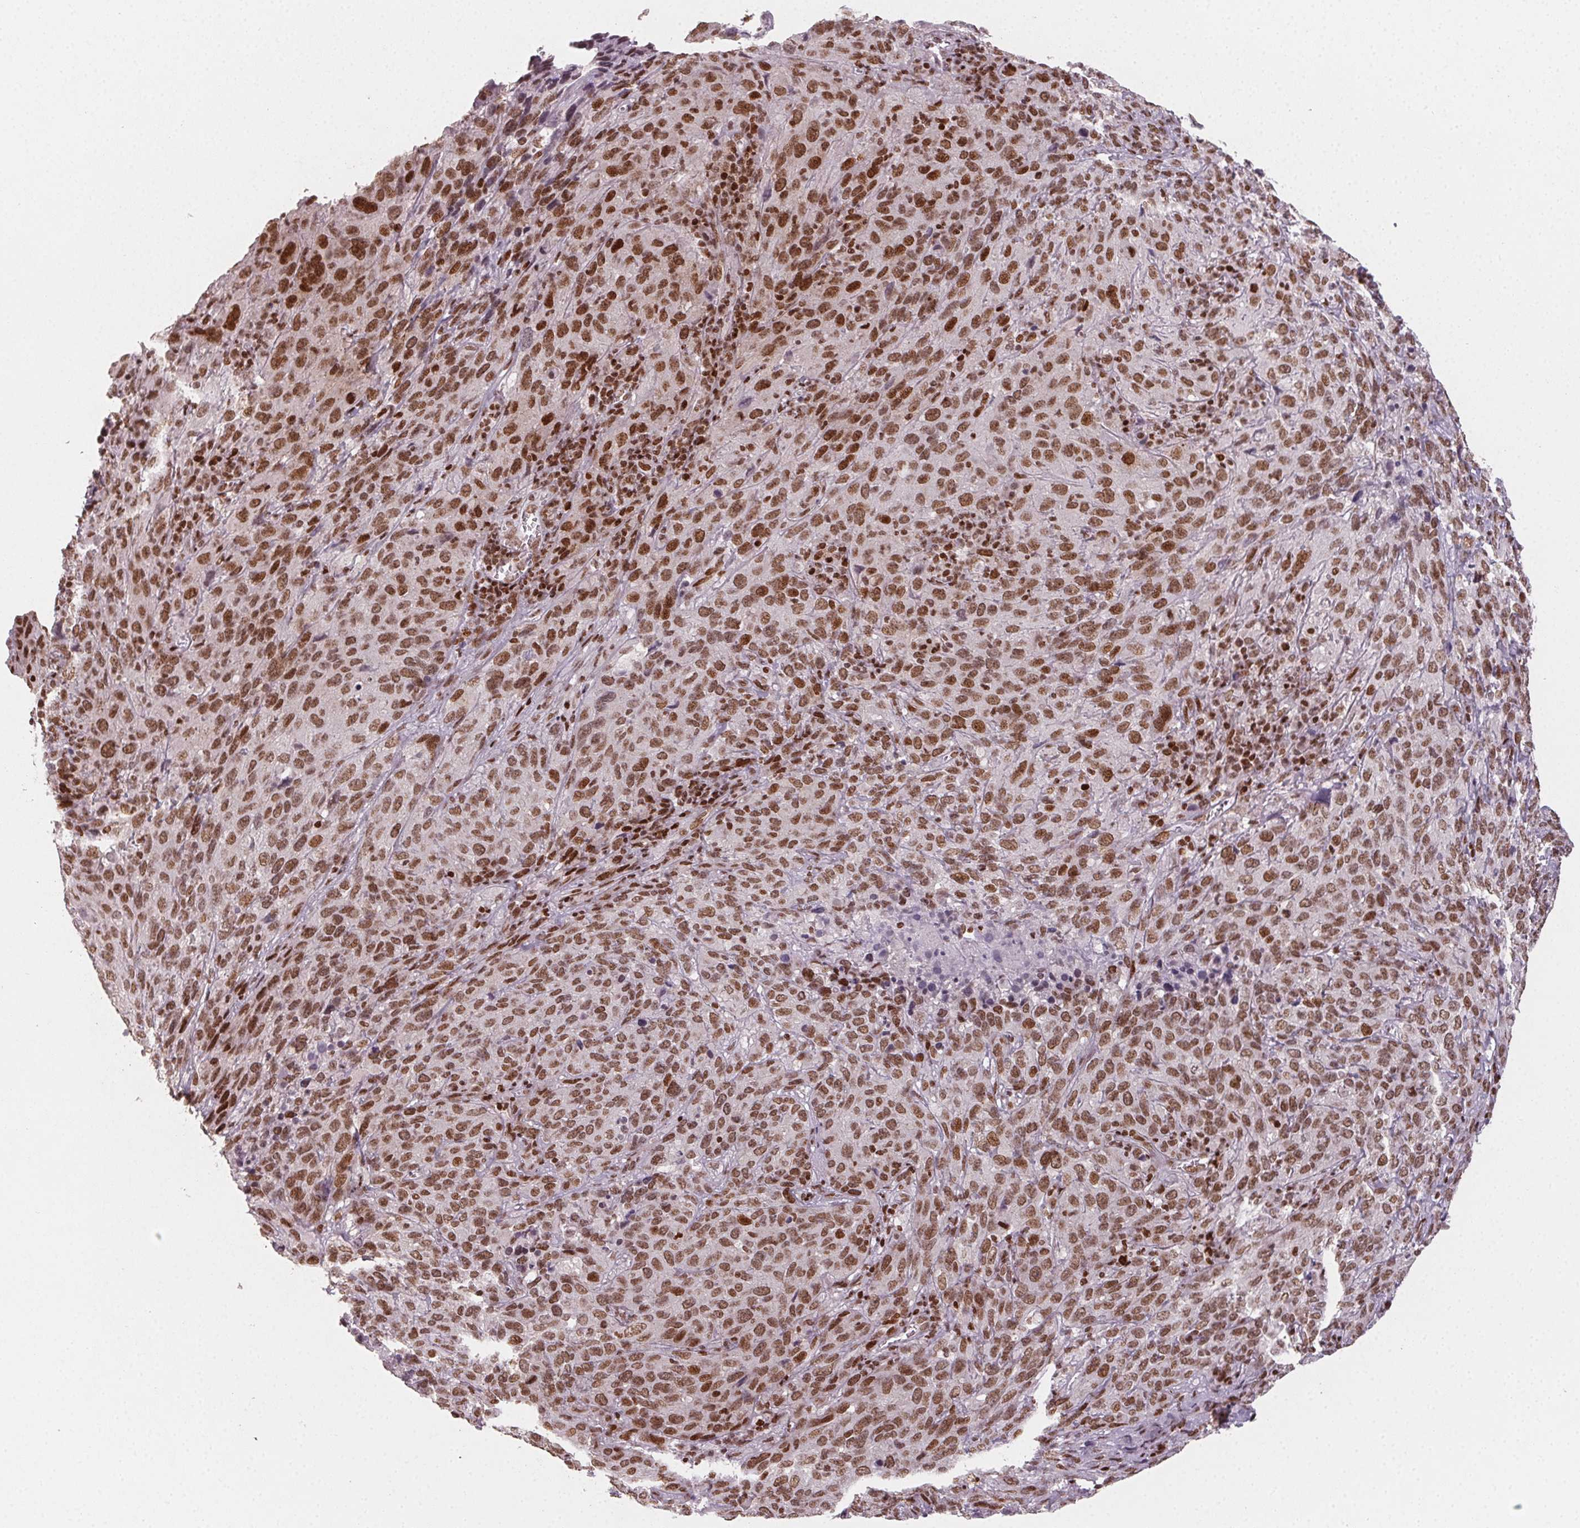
{"staining": {"intensity": "moderate", "quantity": ">75%", "location": "nuclear"}, "tissue": "cervical cancer", "cell_type": "Tumor cells", "image_type": "cancer", "snomed": [{"axis": "morphology", "description": "Squamous cell carcinoma, NOS"}, {"axis": "topography", "description": "Cervix"}], "caption": "The micrograph reveals a brown stain indicating the presence of a protein in the nuclear of tumor cells in squamous cell carcinoma (cervical). The staining is performed using DAB (3,3'-diaminobenzidine) brown chromogen to label protein expression. The nuclei are counter-stained blue using hematoxylin.", "gene": "KMT2A", "patient": {"sex": "female", "age": 51}}